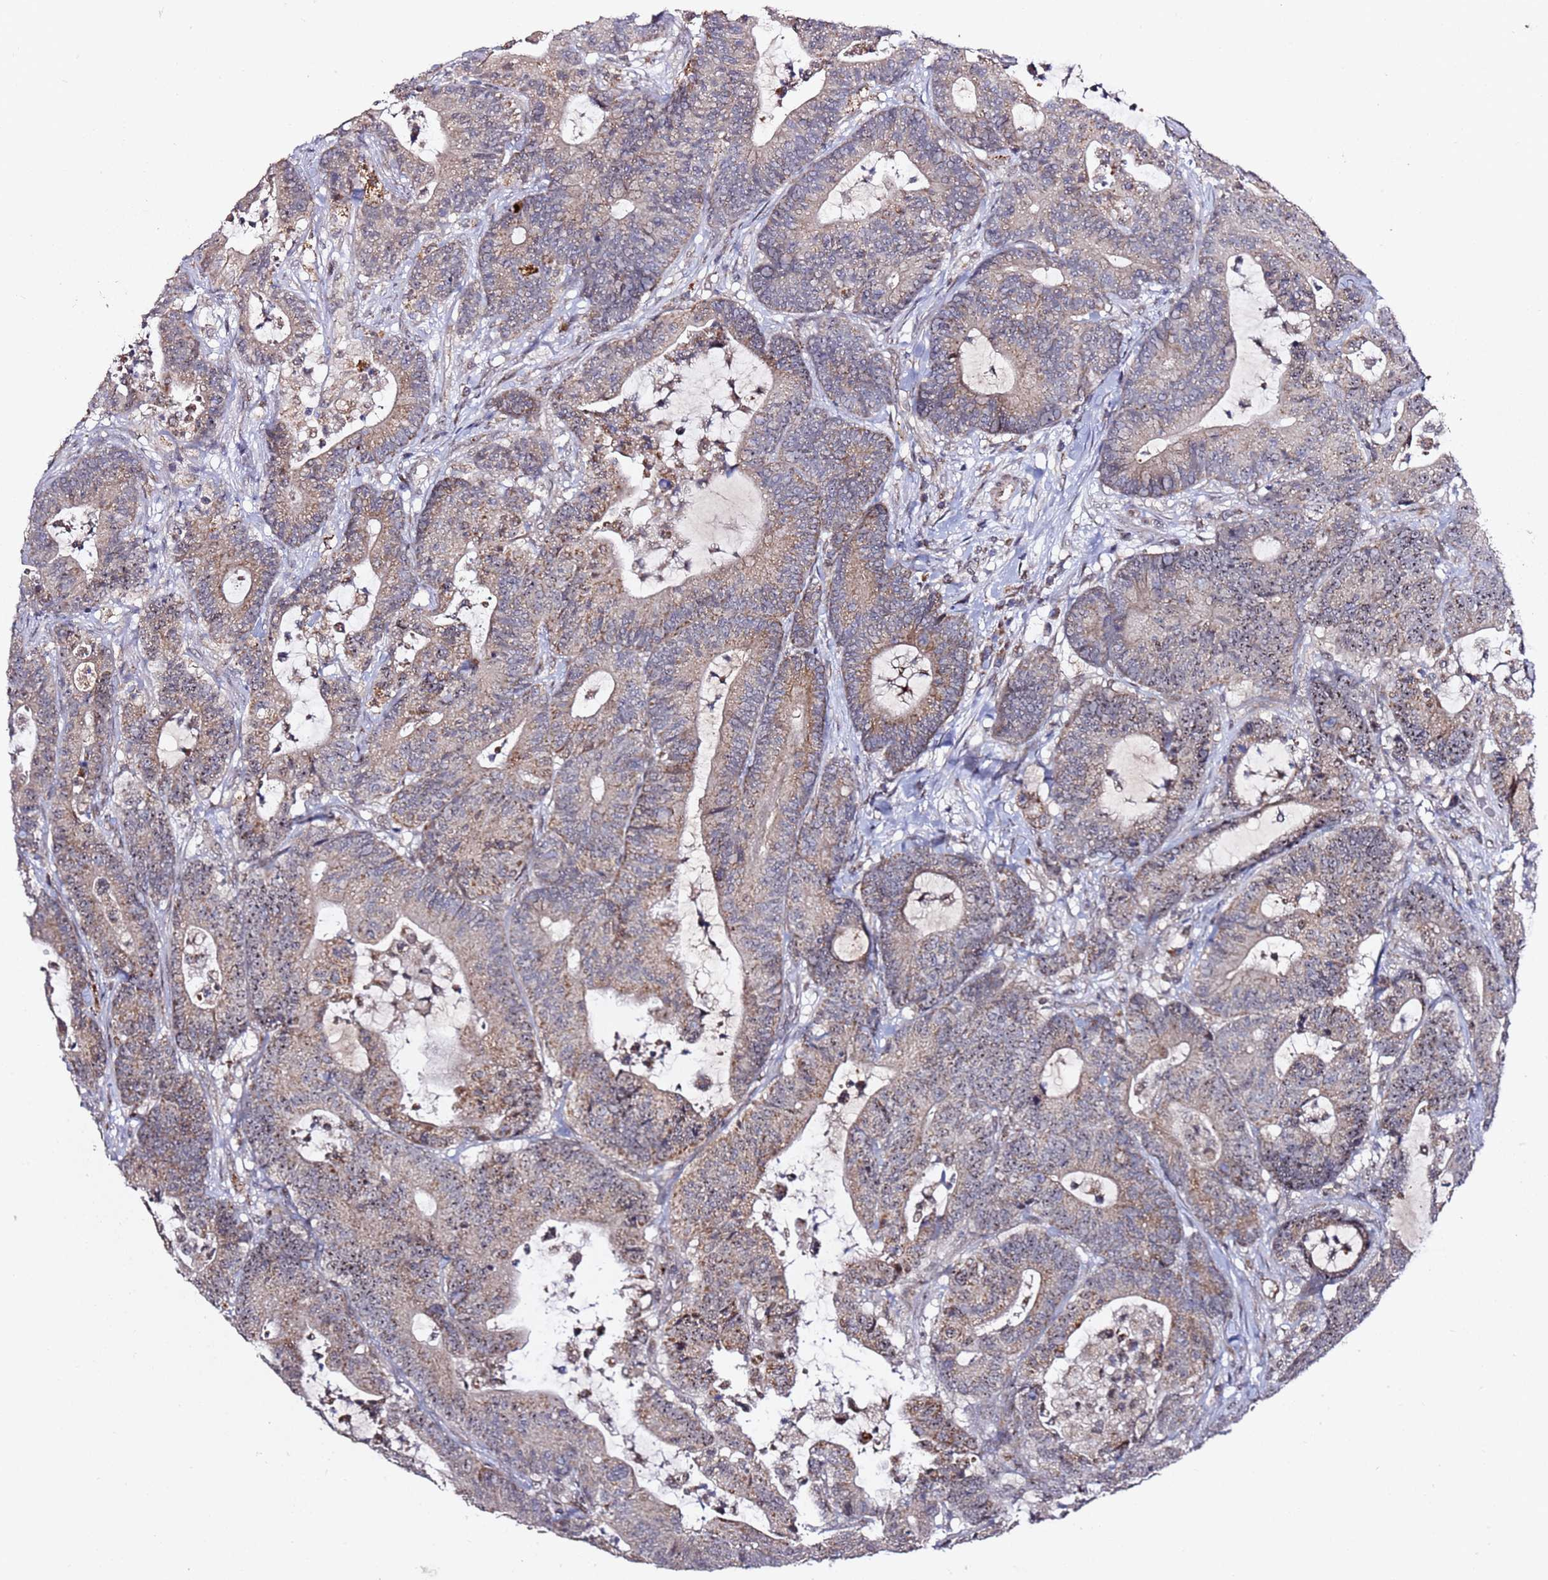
{"staining": {"intensity": "moderate", "quantity": "25%-75%", "location": "cytoplasmic/membranous,nuclear"}, "tissue": "colorectal cancer", "cell_type": "Tumor cells", "image_type": "cancer", "snomed": [{"axis": "morphology", "description": "Adenocarcinoma, NOS"}, {"axis": "topography", "description": "Colon"}], "caption": "Moderate cytoplasmic/membranous and nuclear positivity for a protein is appreciated in approximately 25%-75% of tumor cells of adenocarcinoma (colorectal) using immunohistochemistry (IHC).", "gene": "TP53AIP1", "patient": {"sex": "female", "age": 84}}